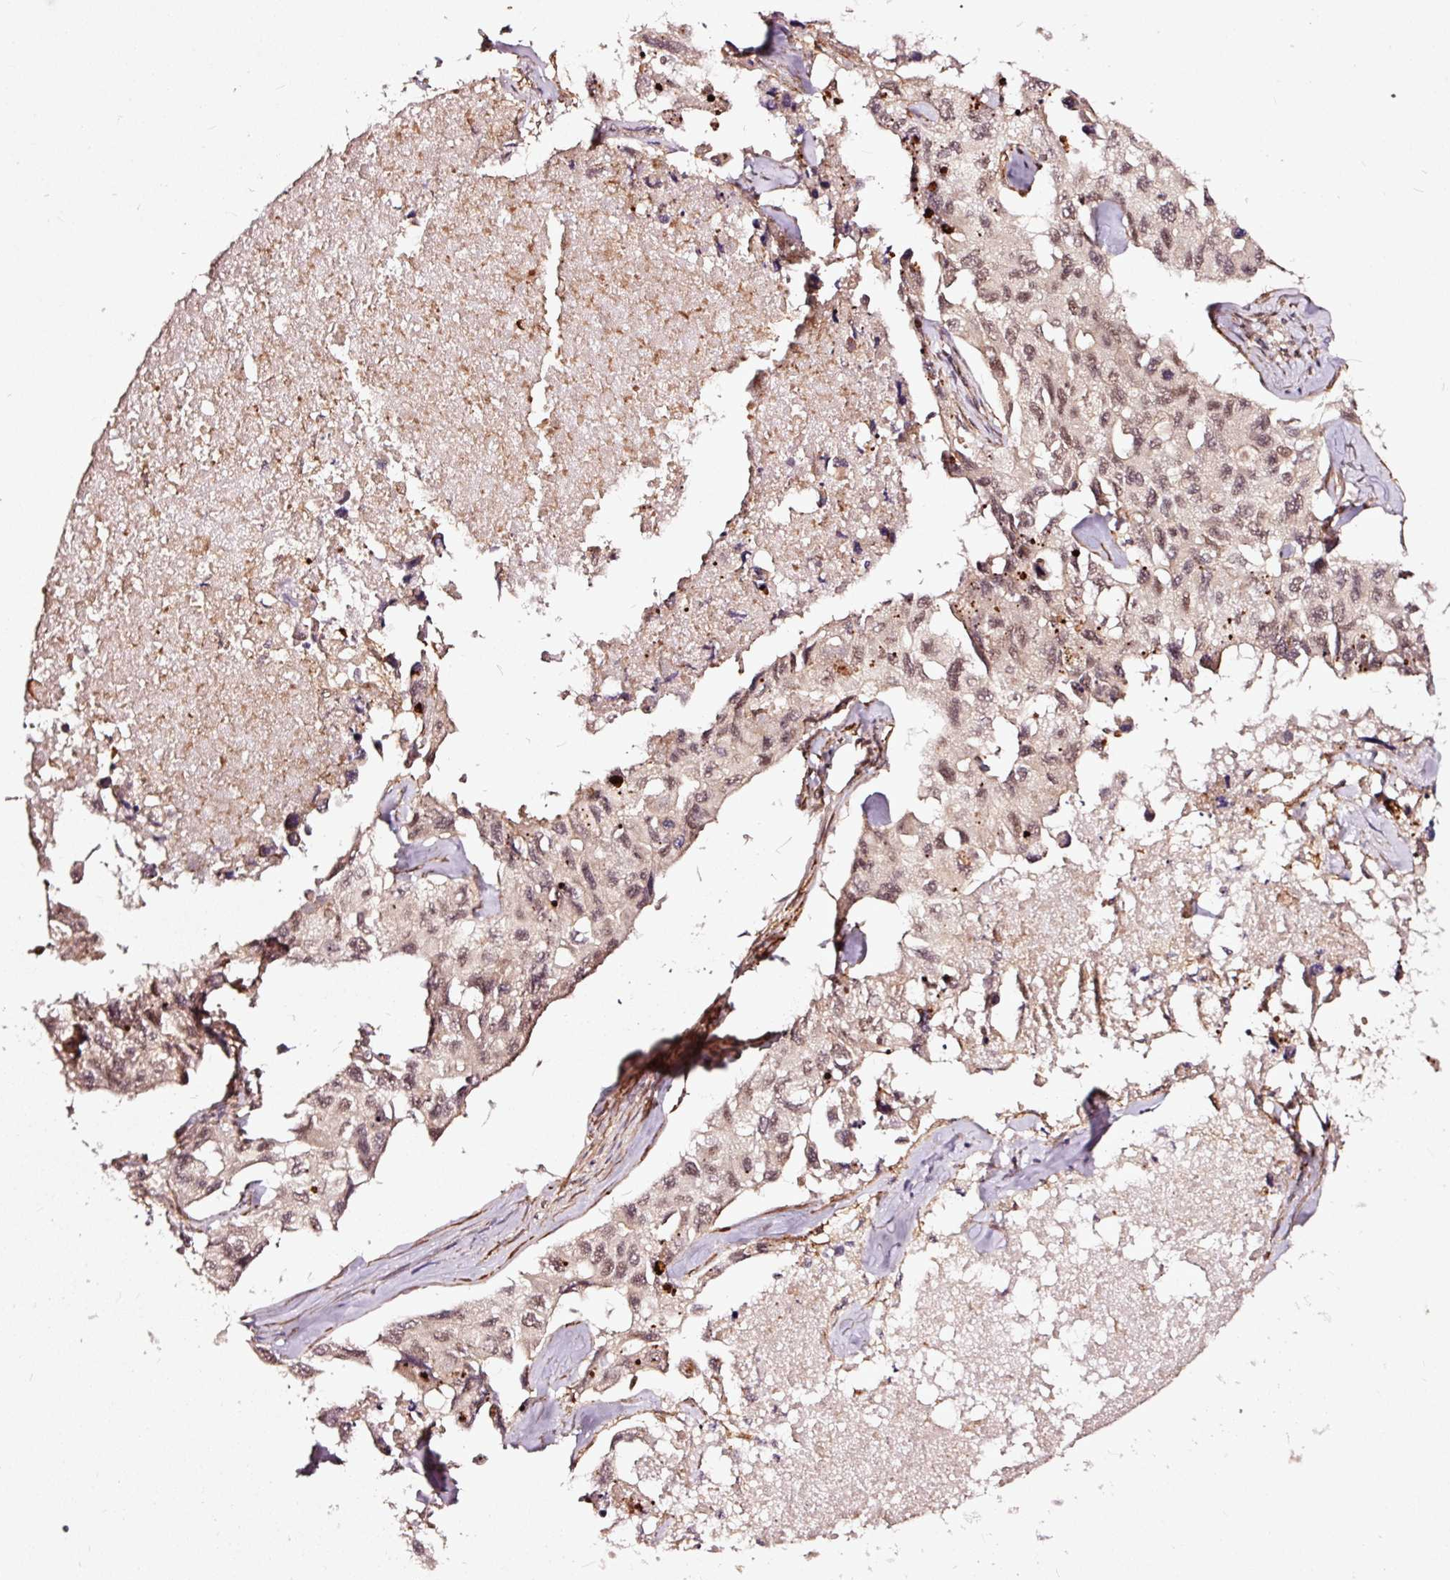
{"staining": {"intensity": "moderate", "quantity": ">75%", "location": "nuclear"}, "tissue": "lung cancer", "cell_type": "Tumor cells", "image_type": "cancer", "snomed": [{"axis": "morphology", "description": "Adenocarcinoma, NOS"}, {"axis": "topography", "description": "Lung"}], "caption": "Tumor cells exhibit moderate nuclear expression in about >75% of cells in lung adenocarcinoma.", "gene": "TPM1", "patient": {"sex": "male", "age": 64}}